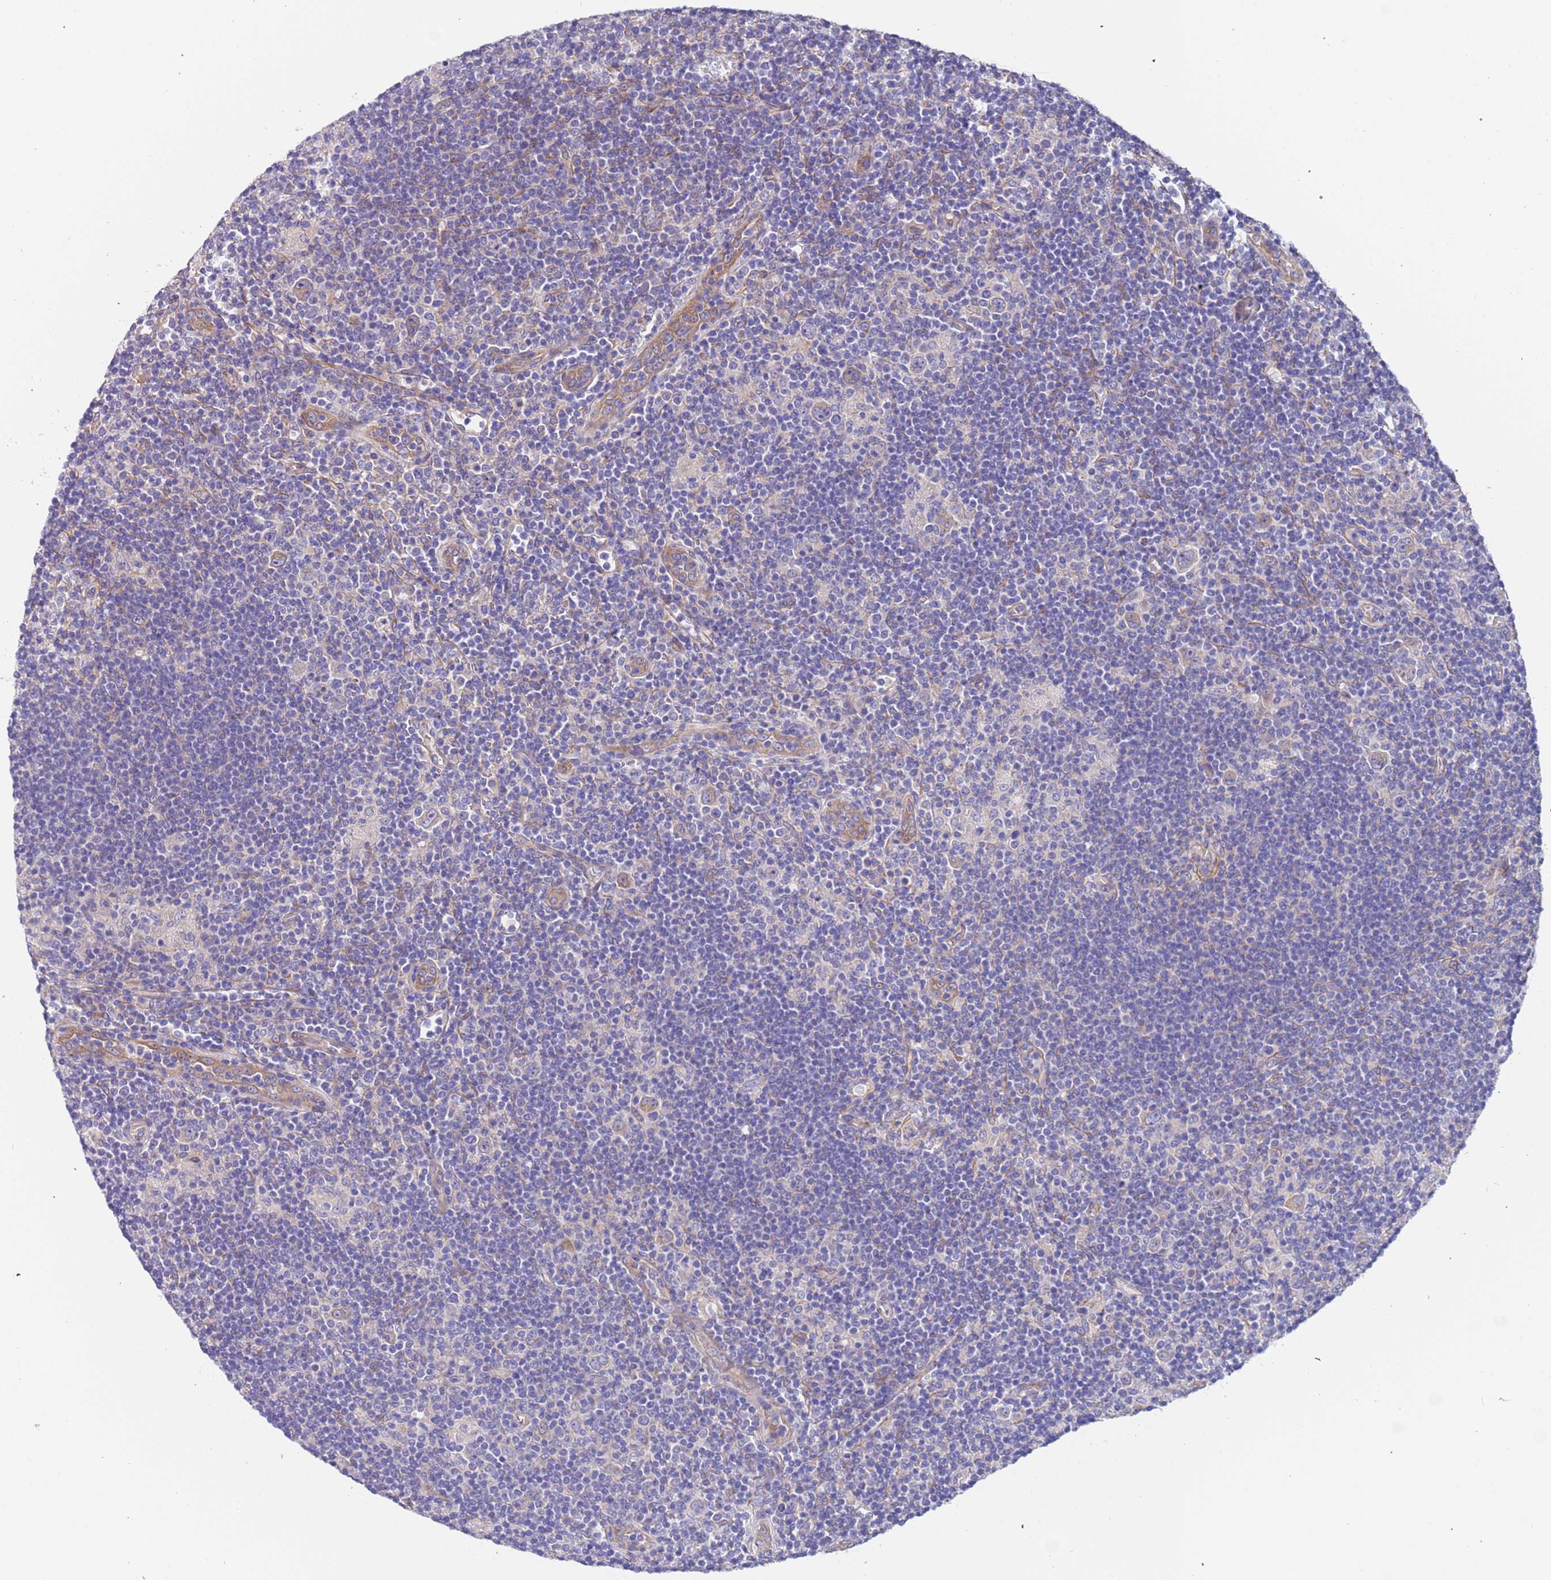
{"staining": {"intensity": "negative", "quantity": "none", "location": "none"}, "tissue": "lymphoma", "cell_type": "Tumor cells", "image_type": "cancer", "snomed": [{"axis": "morphology", "description": "Hodgkin's disease, NOS"}, {"axis": "topography", "description": "Lymph node"}], "caption": "DAB (3,3'-diaminobenzidine) immunohistochemical staining of lymphoma reveals no significant positivity in tumor cells. (DAB (3,3'-diaminobenzidine) IHC, high magnification).", "gene": "LAMB4", "patient": {"sex": "female", "age": 57}}